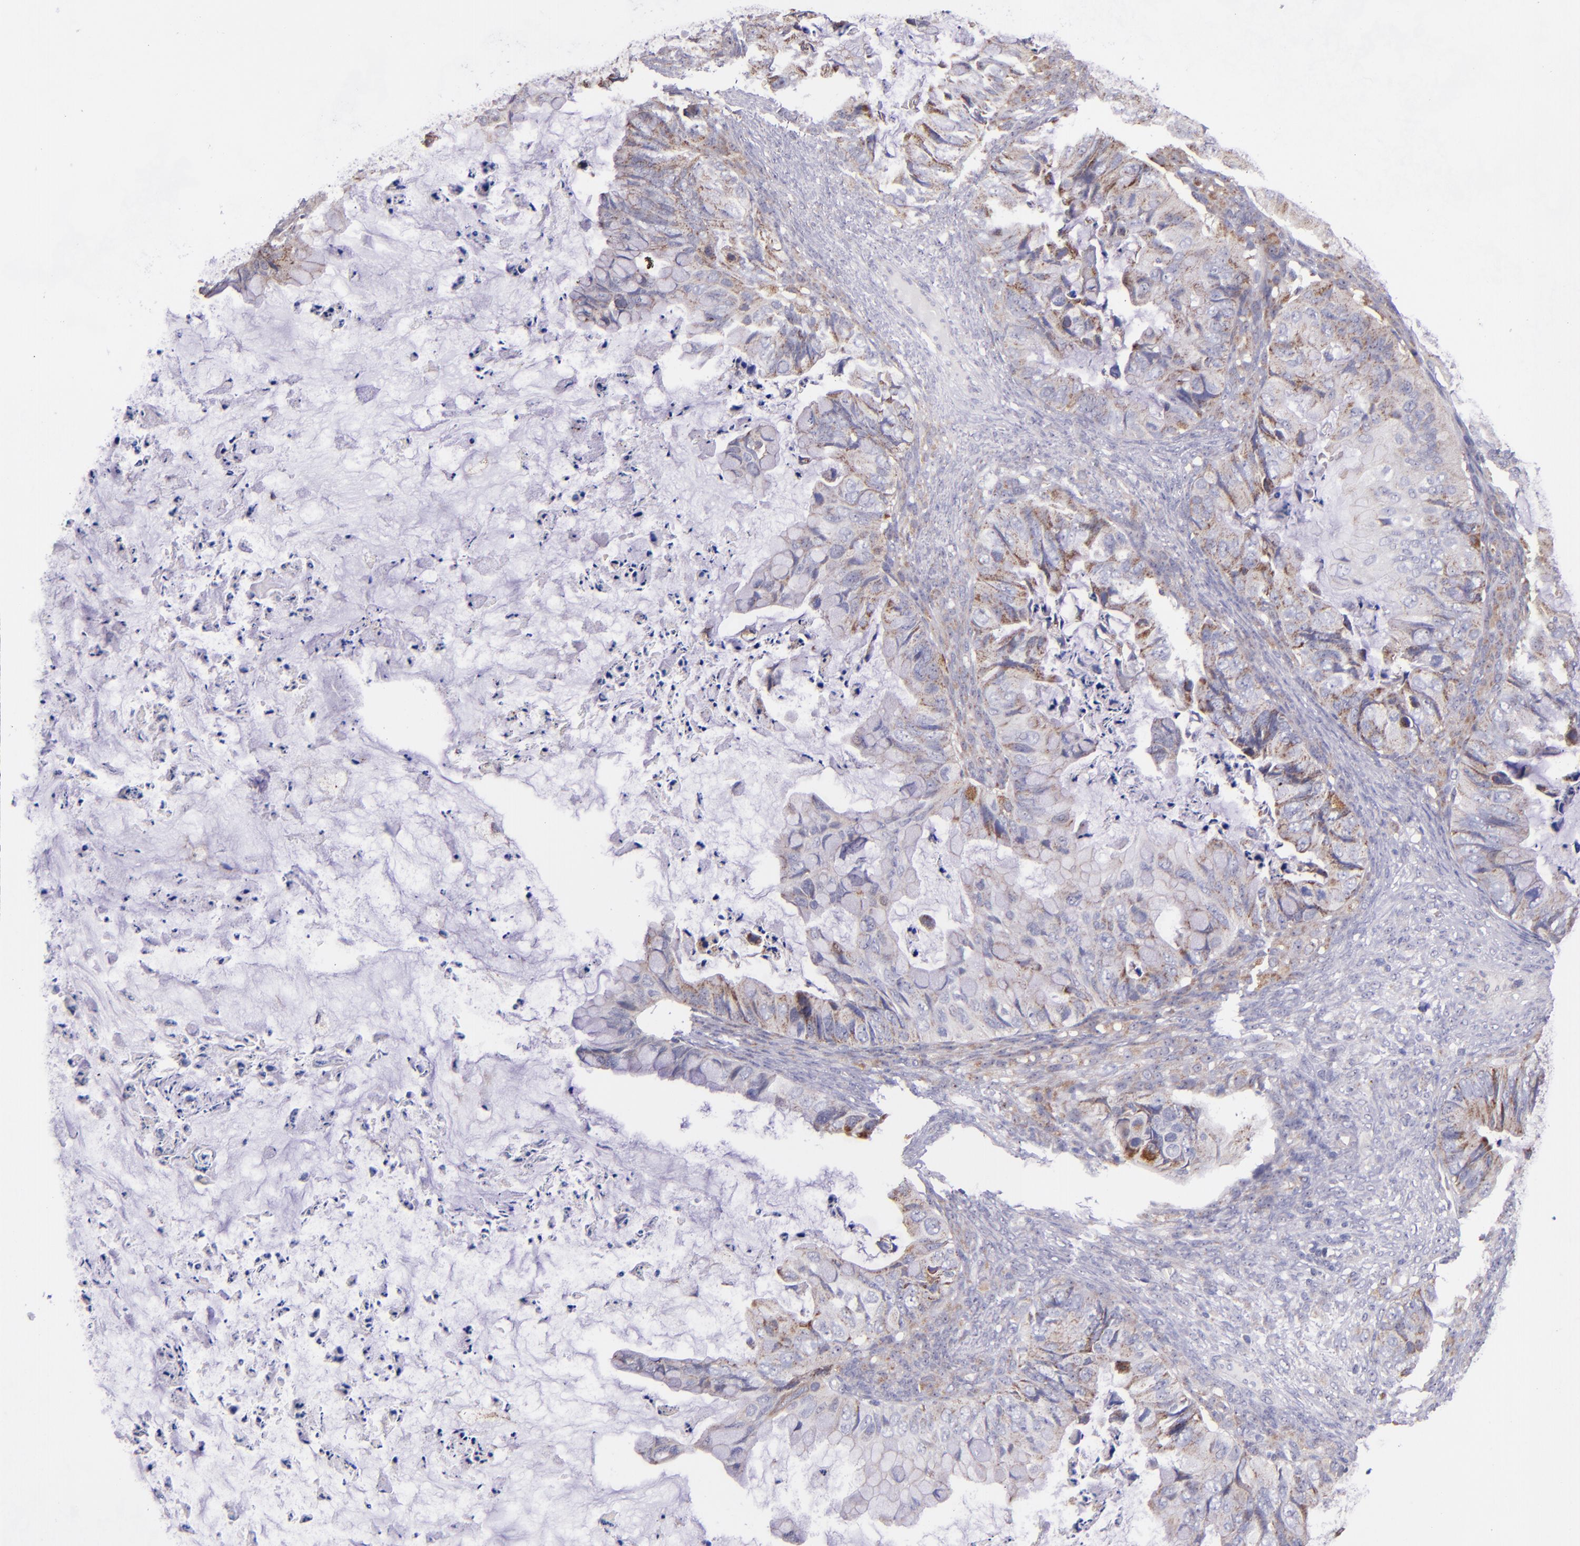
{"staining": {"intensity": "weak", "quantity": "25%-75%", "location": "cytoplasmic/membranous"}, "tissue": "ovarian cancer", "cell_type": "Tumor cells", "image_type": "cancer", "snomed": [{"axis": "morphology", "description": "Cystadenocarcinoma, mucinous, NOS"}, {"axis": "topography", "description": "Ovary"}], "caption": "High-power microscopy captured an immunohistochemistry photomicrograph of ovarian cancer (mucinous cystadenocarcinoma), revealing weak cytoplasmic/membranous expression in about 25%-75% of tumor cells.", "gene": "SHC1", "patient": {"sex": "female", "age": 36}}